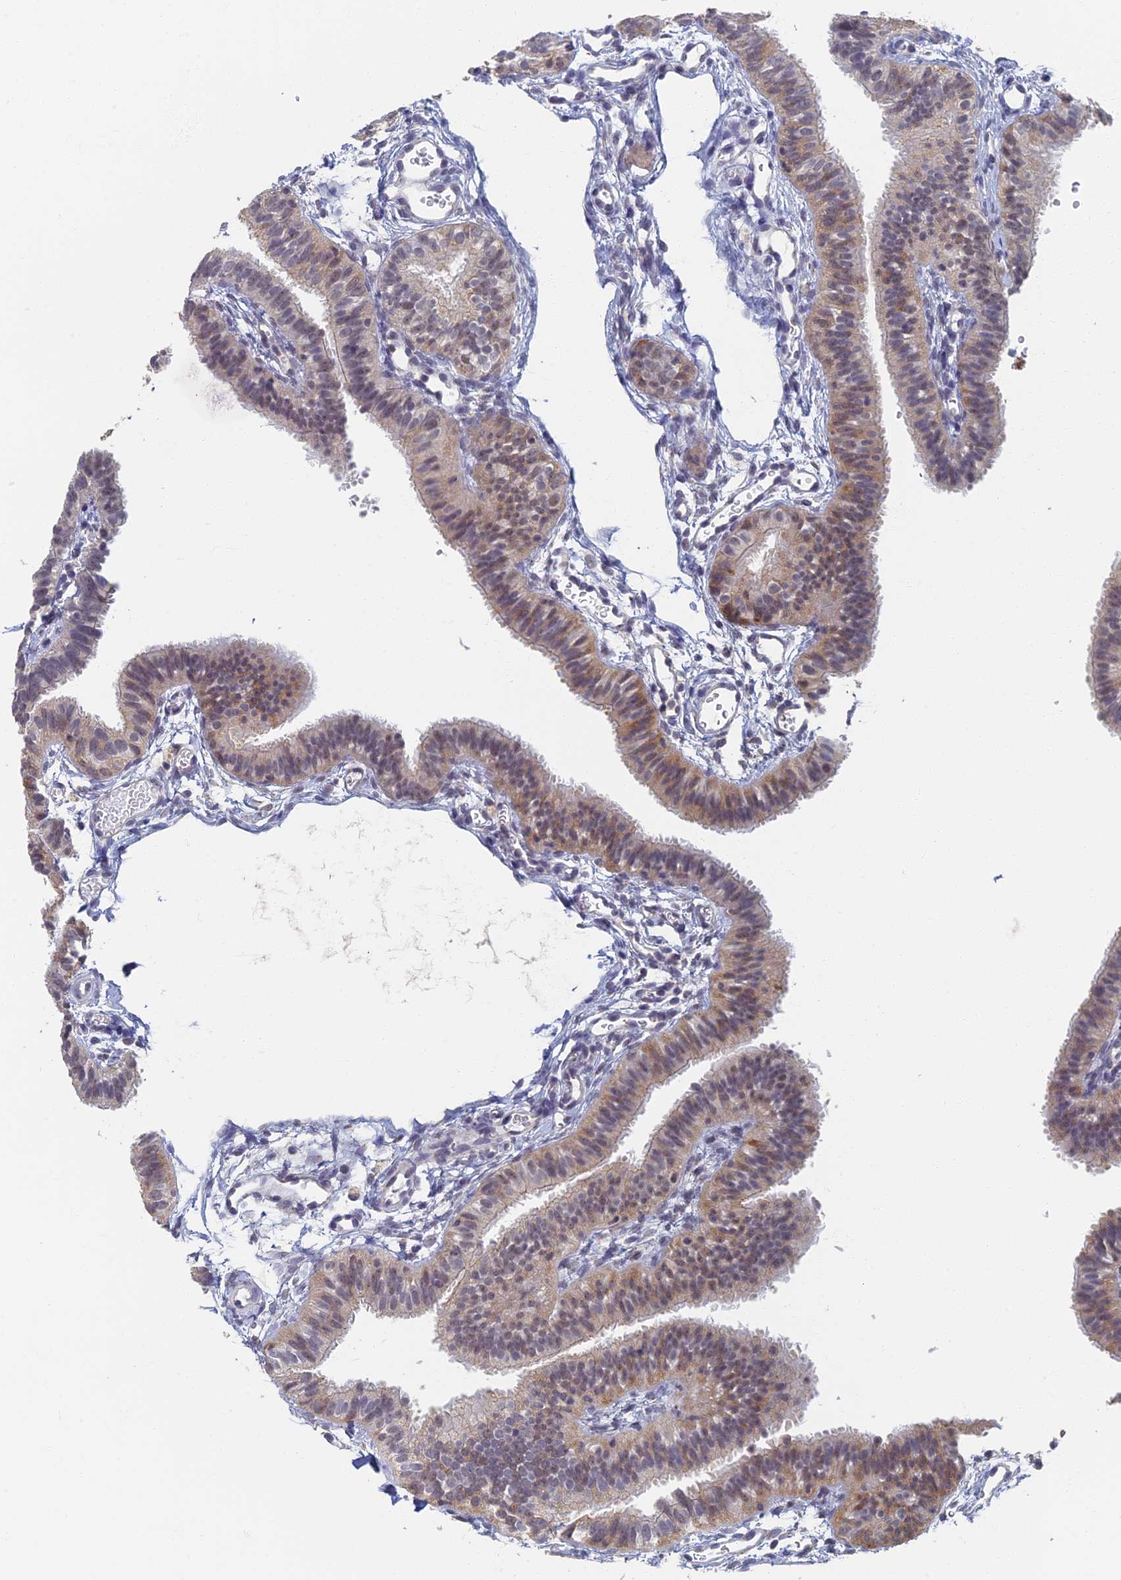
{"staining": {"intensity": "moderate", "quantity": "<25%", "location": "cytoplasmic/membranous"}, "tissue": "fallopian tube", "cell_type": "Glandular cells", "image_type": "normal", "snomed": [{"axis": "morphology", "description": "Normal tissue, NOS"}, {"axis": "topography", "description": "Fallopian tube"}], "caption": "This is a photomicrograph of IHC staining of normal fallopian tube, which shows moderate staining in the cytoplasmic/membranous of glandular cells.", "gene": "GPATCH1", "patient": {"sex": "female", "age": 35}}